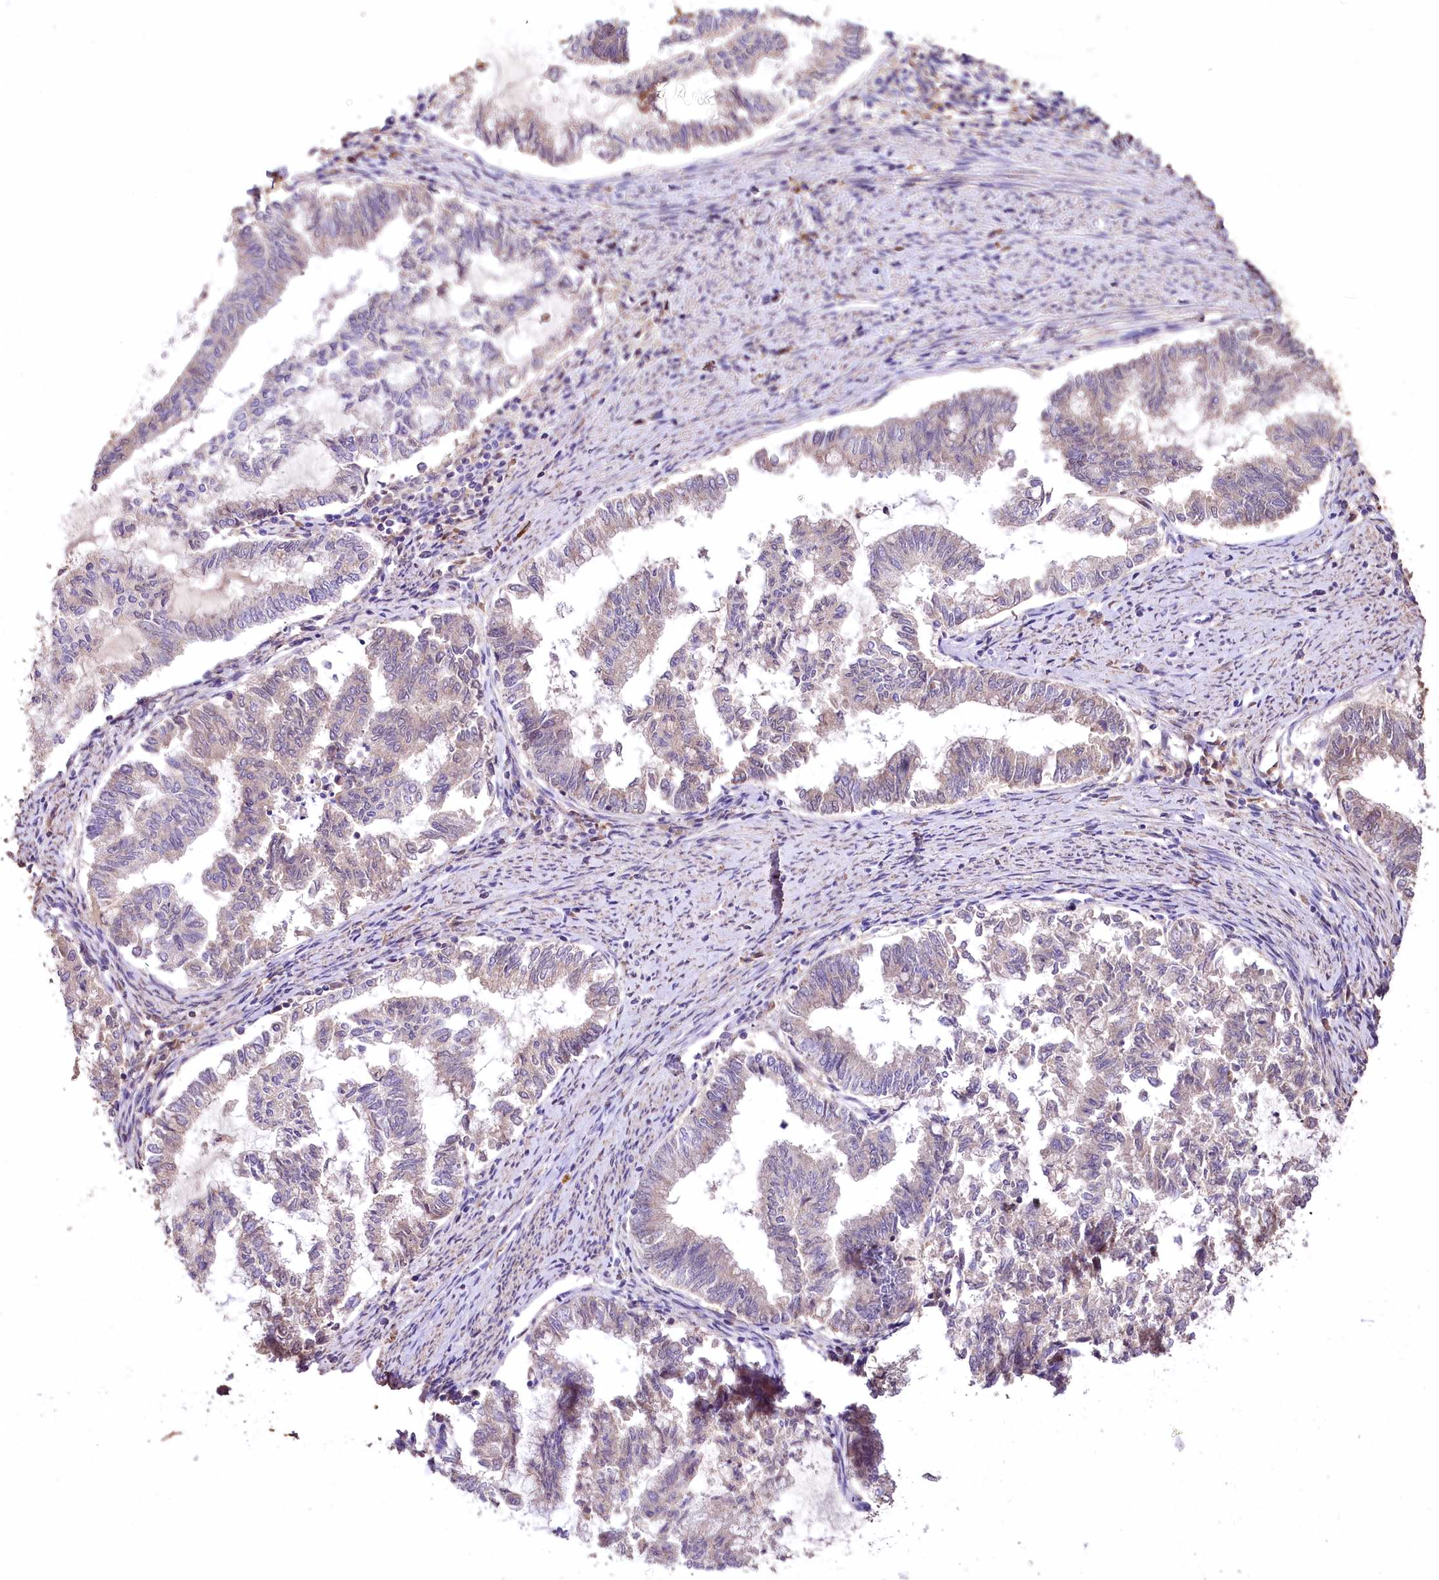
{"staining": {"intensity": "weak", "quantity": "25%-75%", "location": "cytoplasmic/membranous"}, "tissue": "endometrial cancer", "cell_type": "Tumor cells", "image_type": "cancer", "snomed": [{"axis": "morphology", "description": "Adenocarcinoma, NOS"}, {"axis": "topography", "description": "Endometrium"}], "caption": "Immunohistochemical staining of endometrial cancer exhibits low levels of weak cytoplasmic/membranous protein staining in about 25%-75% of tumor cells.", "gene": "PCYOX1L", "patient": {"sex": "female", "age": 79}}